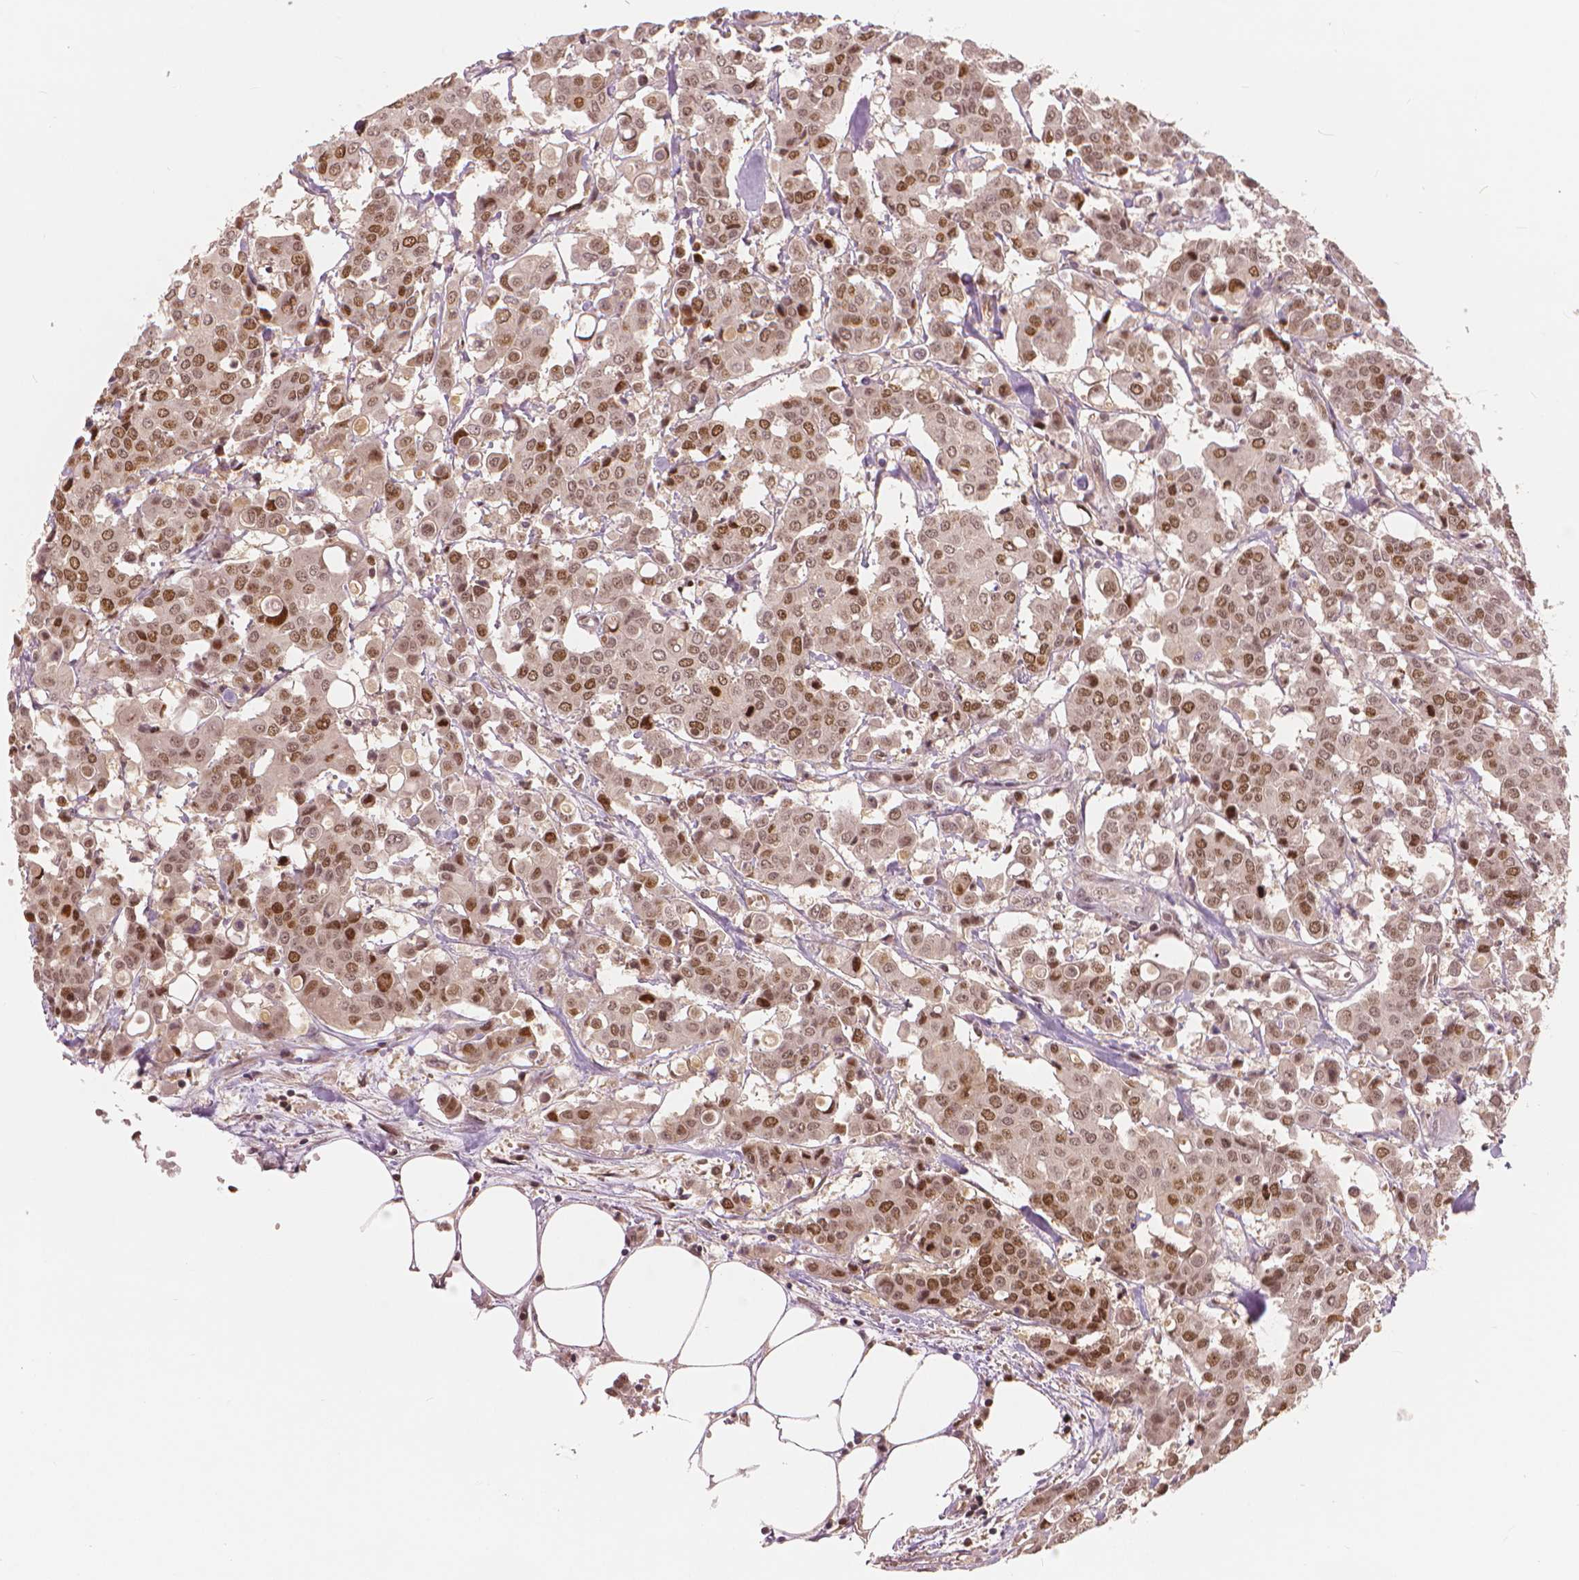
{"staining": {"intensity": "moderate", "quantity": ">75%", "location": "nuclear"}, "tissue": "carcinoid", "cell_type": "Tumor cells", "image_type": "cancer", "snomed": [{"axis": "morphology", "description": "Carcinoid, malignant, NOS"}, {"axis": "topography", "description": "Colon"}], "caption": "This image reveals immunohistochemistry (IHC) staining of human malignant carcinoid, with medium moderate nuclear staining in about >75% of tumor cells.", "gene": "NSD2", "patient": {"sex": "male", "age": 81}}